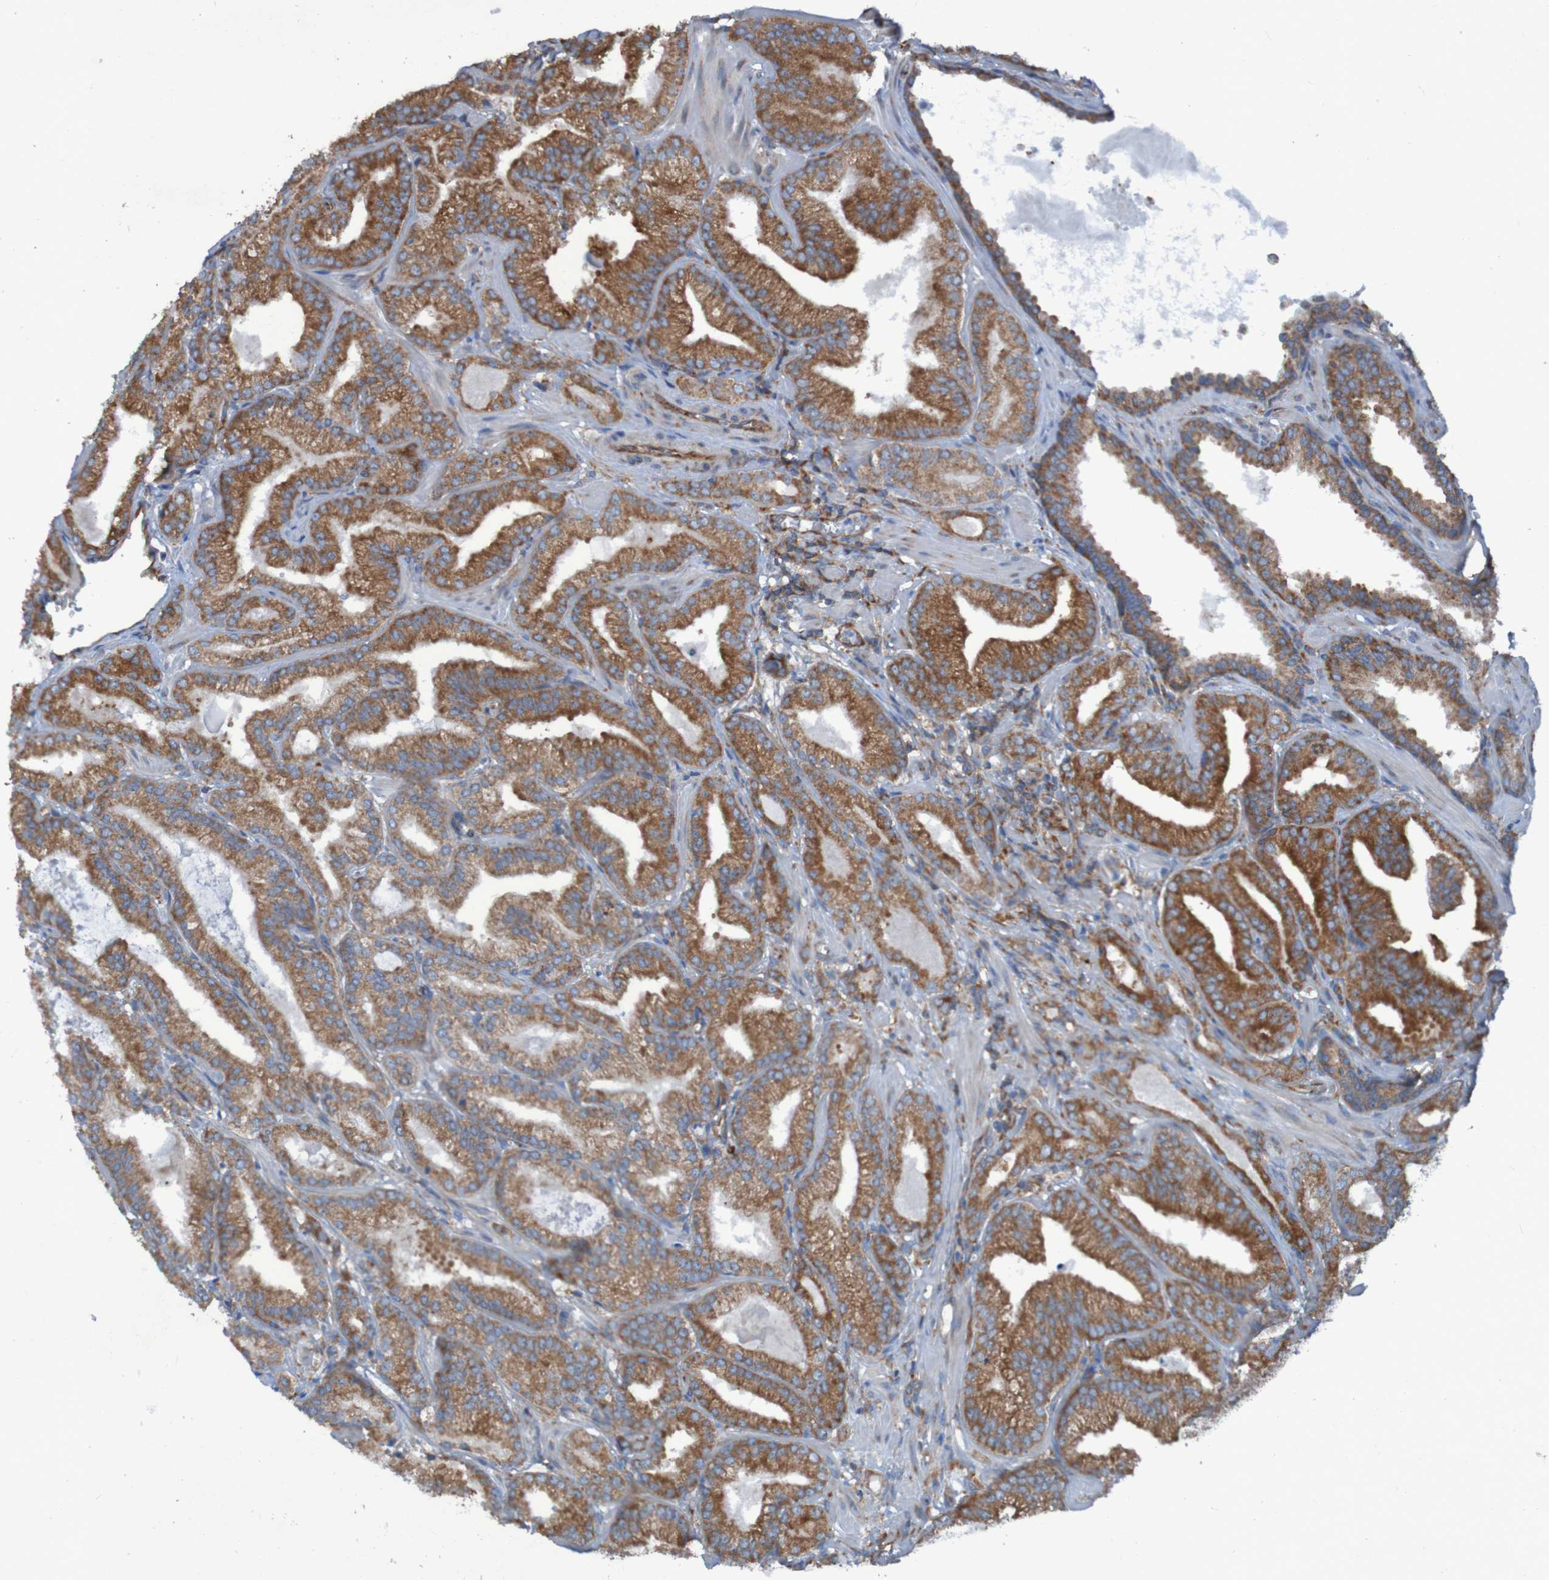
{"staining": {"intensity": "moderate", "quantity": ">75%", "location": "cytoplasmic/membranous"}, "tissue": "prostate cancer", "cell_type": "Tumor cells", "image_type": "cancer", "snomed": [{"axis": "morphology", "description": "Adenocarcinoma, Low grade"}, {"axis": "topography", "description": "Prostate"}], "caption": "Immunohistochemical staining of low-grade adenocarcinoma (prostate) shows medium levels of moderate cytoplasmic/membranous protein expression in about >75% of tumor cells.", "gene": "RPL10", "patient": {"sex": "male", "age": 59}}